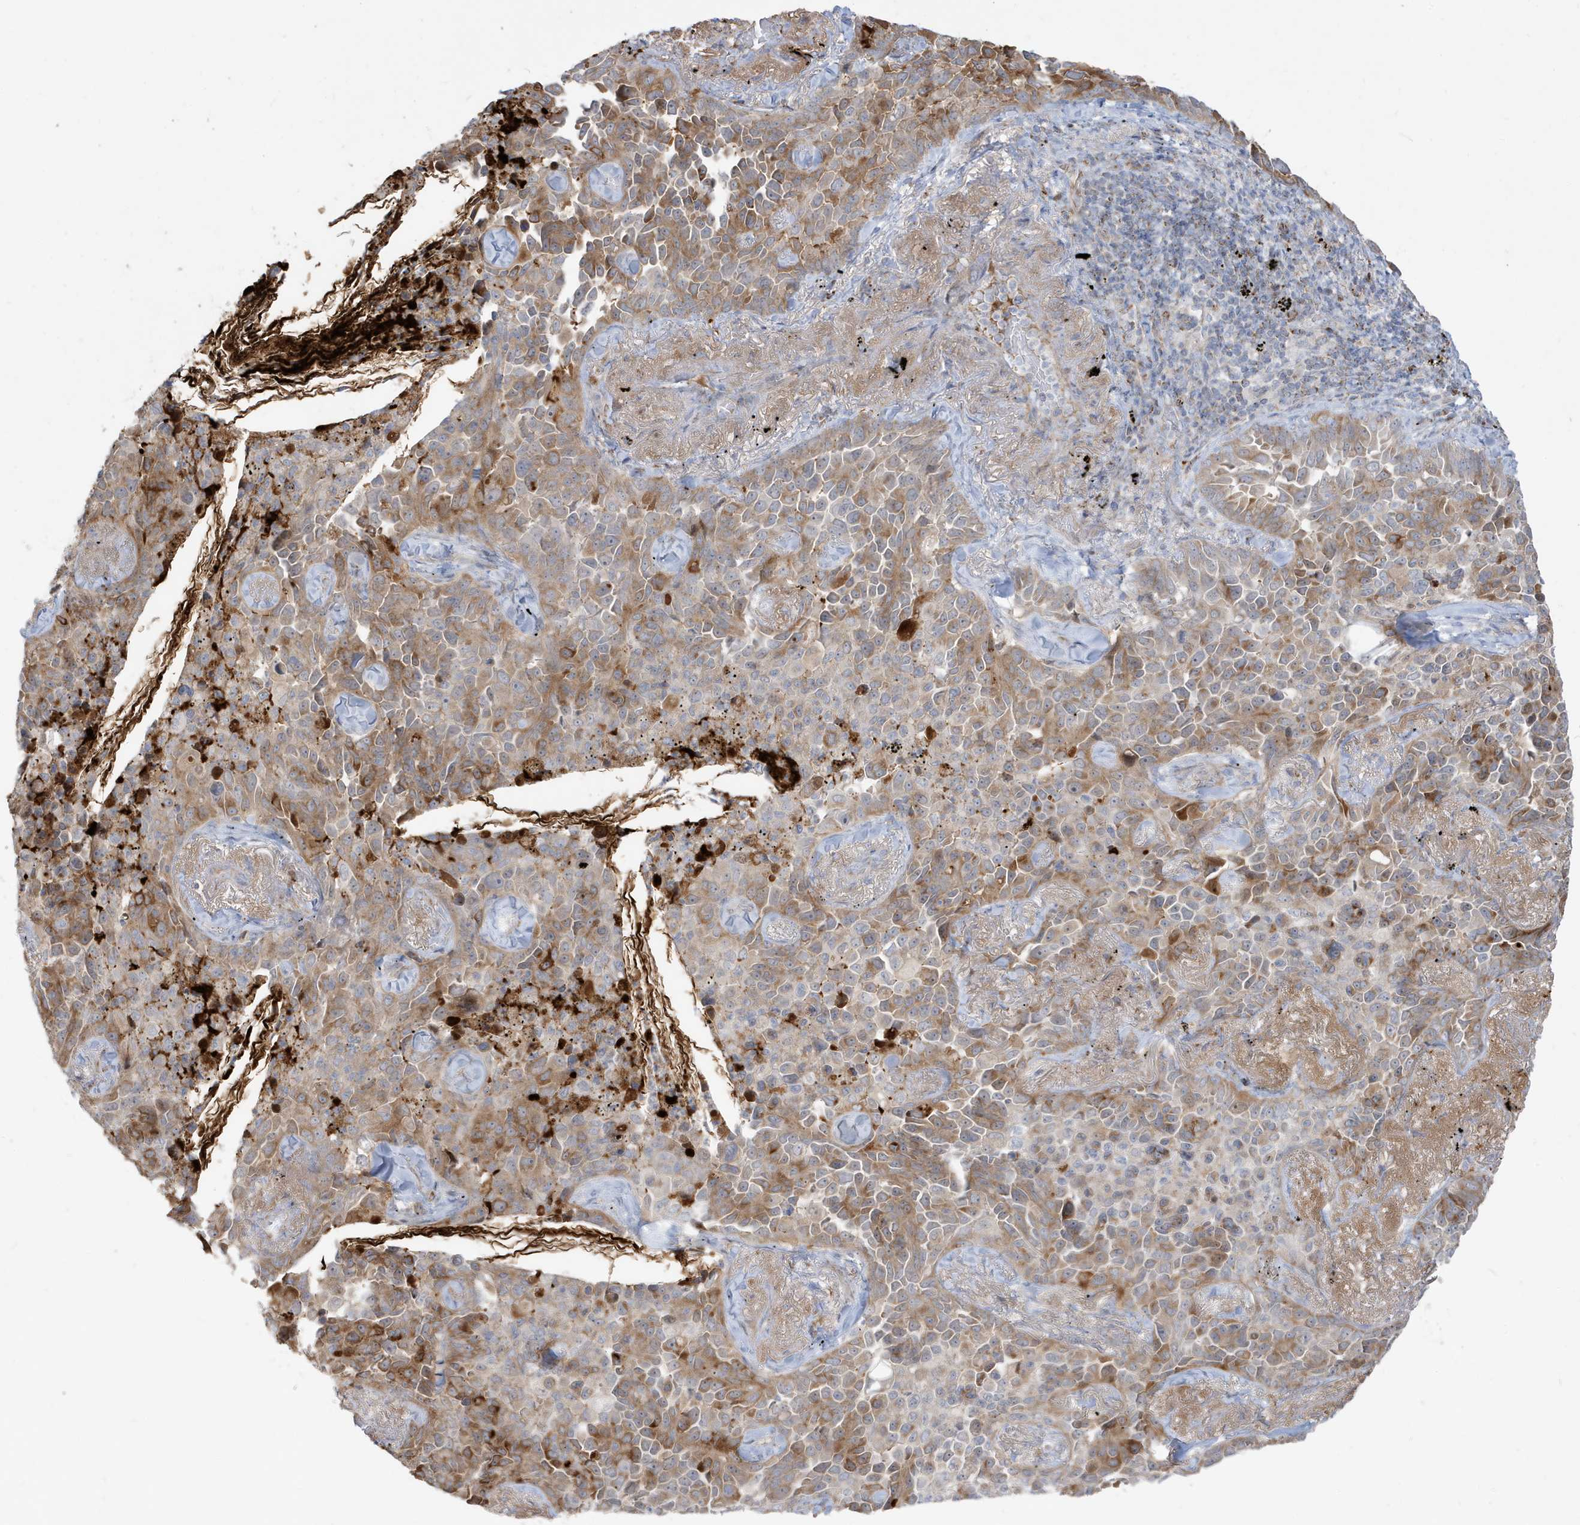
{"staining": {"intensity": "moderate", "quantity": ">75%", "location": "cytoplasmic/membranous"}, "tissue": "lung cancer", "cell_type": "Tumor cells", "image_type": "cancer", "snomed": [{"axis": "morphology", "description": "Adenocarcinoma, NOS"}, {"axis": "topography", "description": "Lung"}], "caption": "Lung cancer stained for a protein exhibits moderate cytoplasmic/membranous positivity in tumor cells. The staining is performed using DAB (3,3'-diaminobenzidine) brown chromogen to label protein expression. The nuclei are counter-stained blue using hematoxylin.", "gene": "IFT57", "patient": {"sex": "female", "age": 67}}